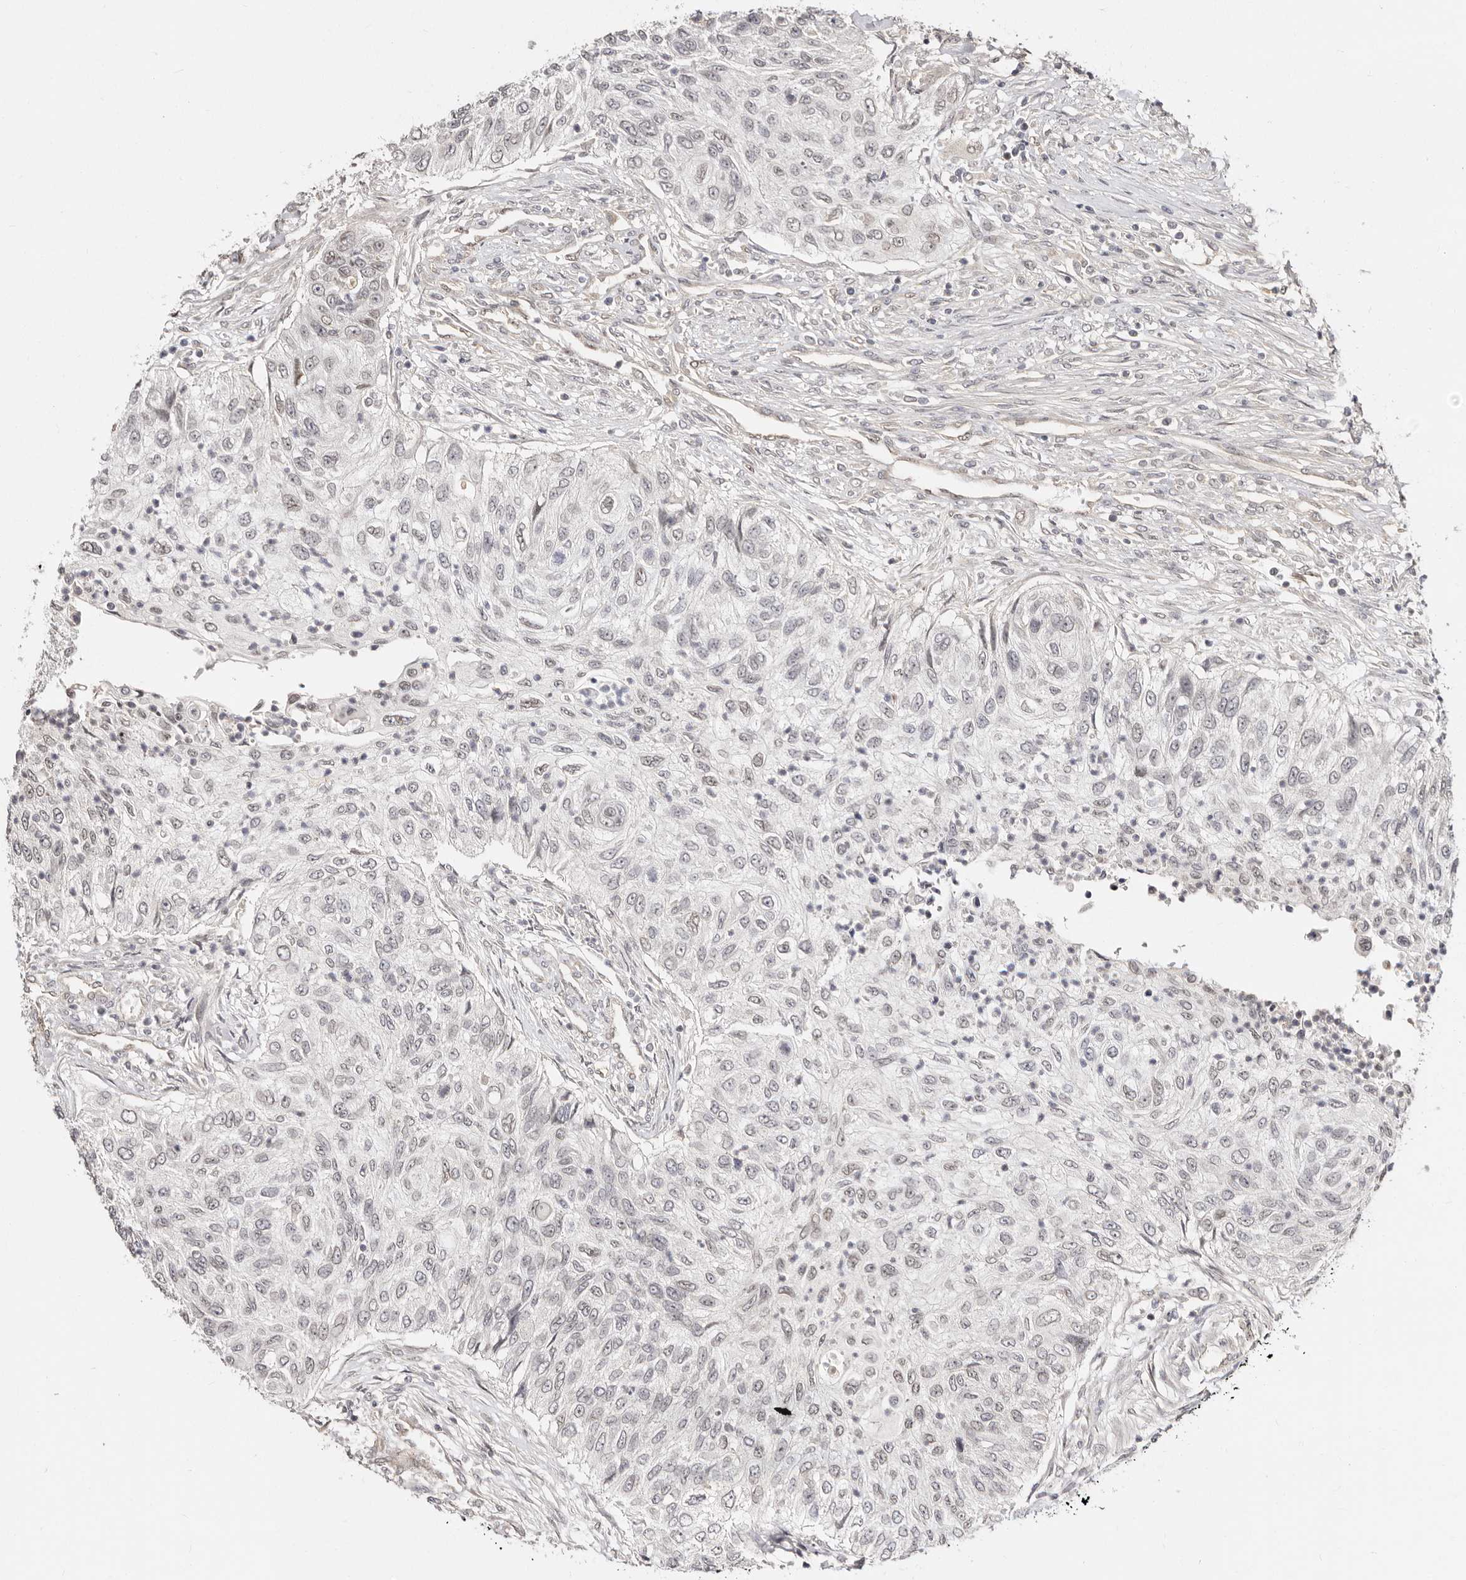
{"staining": {"intensity": "weak", "quantity": "<25%", "location": "nuclear"}, "tissue": "urothelial cancer", "cell_type": "Tumor cells", "image_type": "cancer", "snomed": [{"axis": "morphology", "description": "Urothelial carcinoma, High grade"}, {"axis": "topography", "description": "Urinary bladder"}], "caption": "A micrograph of urothelial cancer stained for a protein reveals no brown staining in tumor cells.", "gene": "LCORL", "patient": {"sex": "female", "age": 60}}